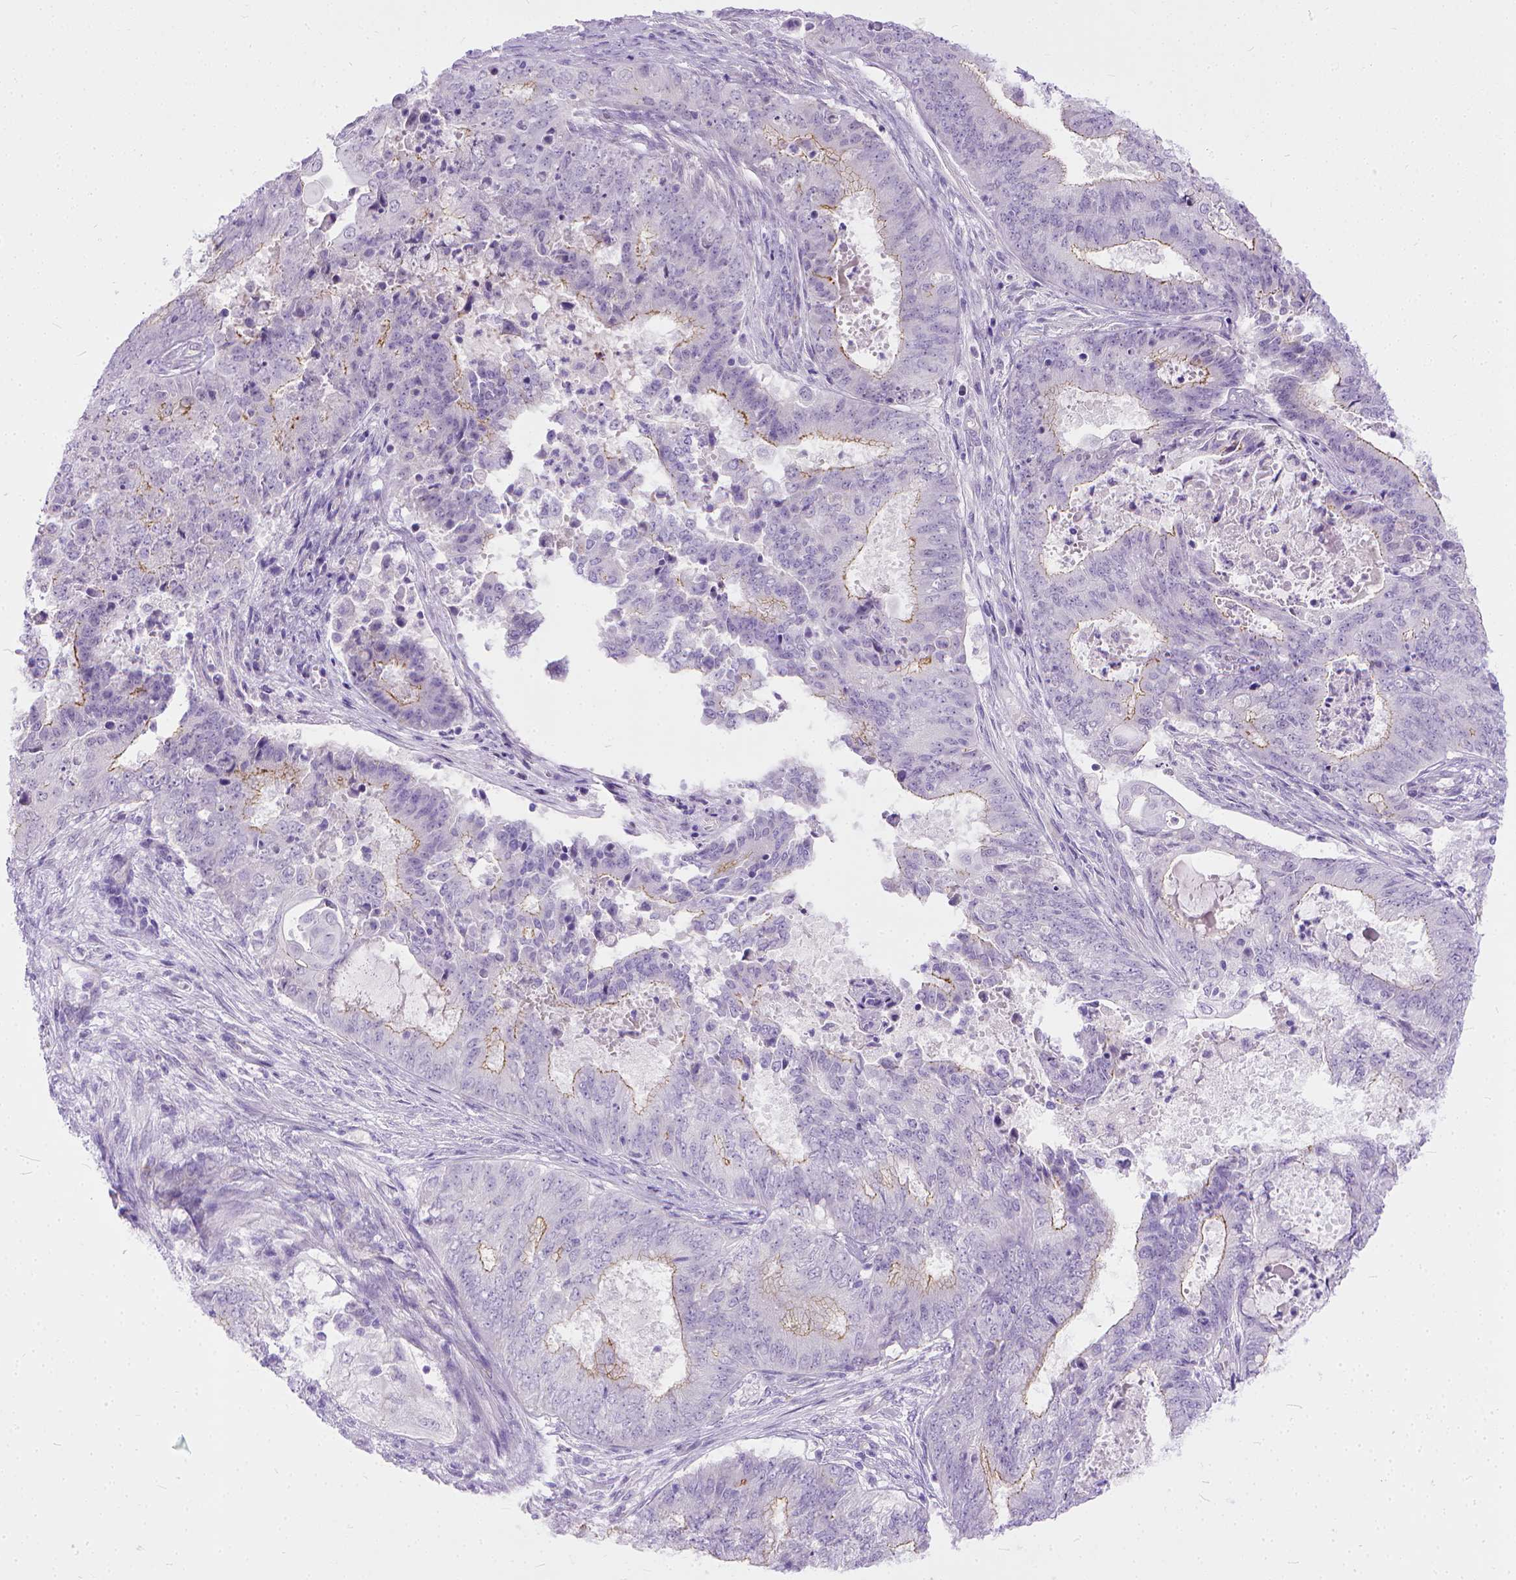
{"staining": {"intensity": "weak", "quantity": "25%-75%", "location": "cytoplasmic/membranous"}, "tissue": "endometrial cancer", "cell_type": "Tumor cells", "image_type": "cancer", "snomed": [{"axis": "morphology", "description": "Adenocarcinoma, NOS"}, {"axis": "topography", "description": "Endometrium"}], "caption": "Endometrial cancer (adenocarcinoma) tissue reveals weak cytoplasmic/membranous expression in approximately 25%-75% of tumor cells The protein of interest is shown in brown color, while the nuclei are stained blue.", "gene": "ADGRF1", "patient": {"sex": "female", "age": 62}}